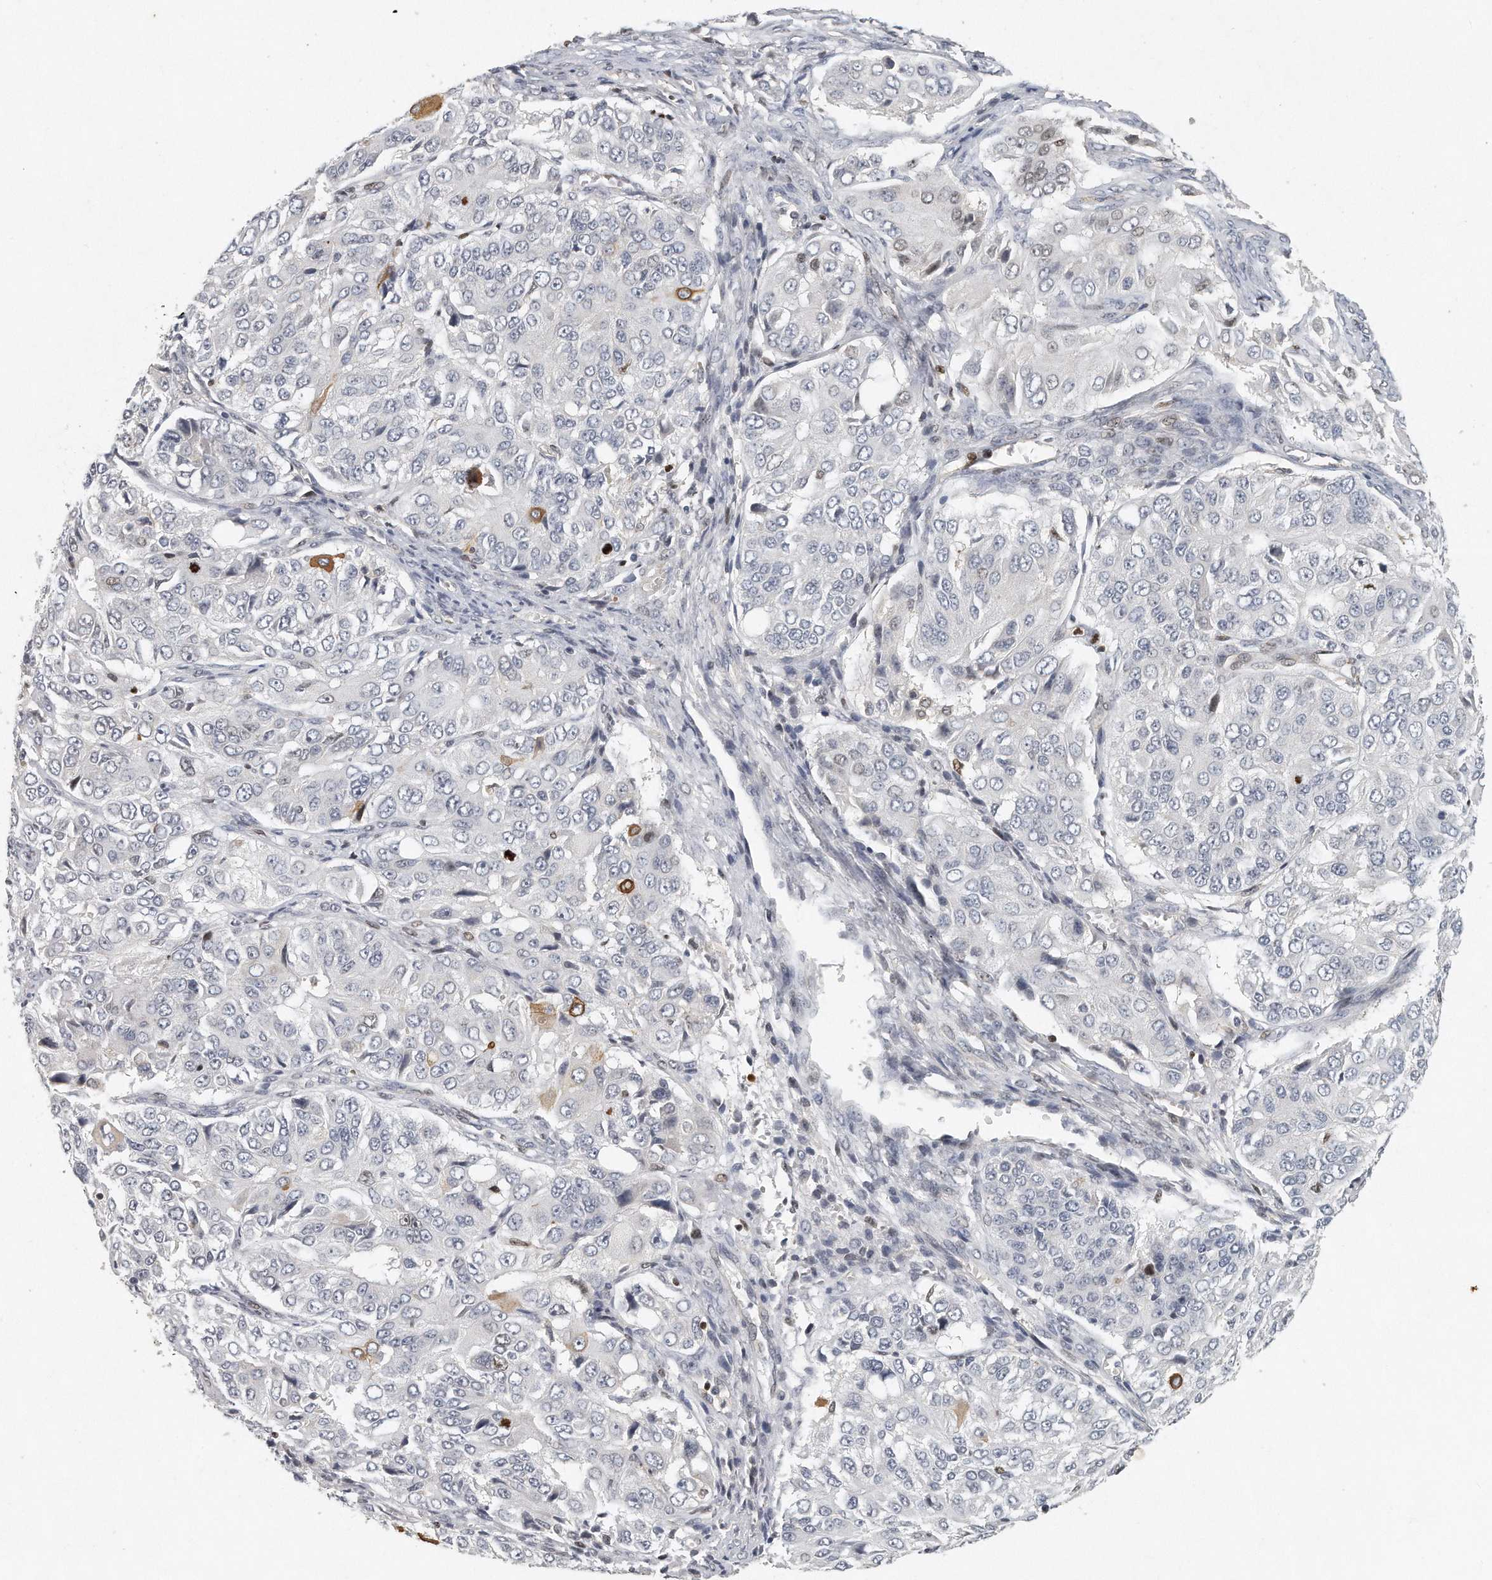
{"staining": {"intensity": "weak", "quantity": "<25%", "location": "nuclear"}, "tissue": "ovarian cancer", "cell_type": "Tumor cells", "image_type": "cancer", "snomed": [{"axis": "morphology", "description": "Carcinoma, endometroid"}, {"axis": "topography", "description": "Ovary"}], "caption": "DAB (3,3'-diaminobenzidine) immunohistochemical staining of endometroid carcinoma (ovarian) demonstrates no significant expression in tumor cells.", "gene": "CAMK1", "patient": {"sex": "female", "age": 51}}